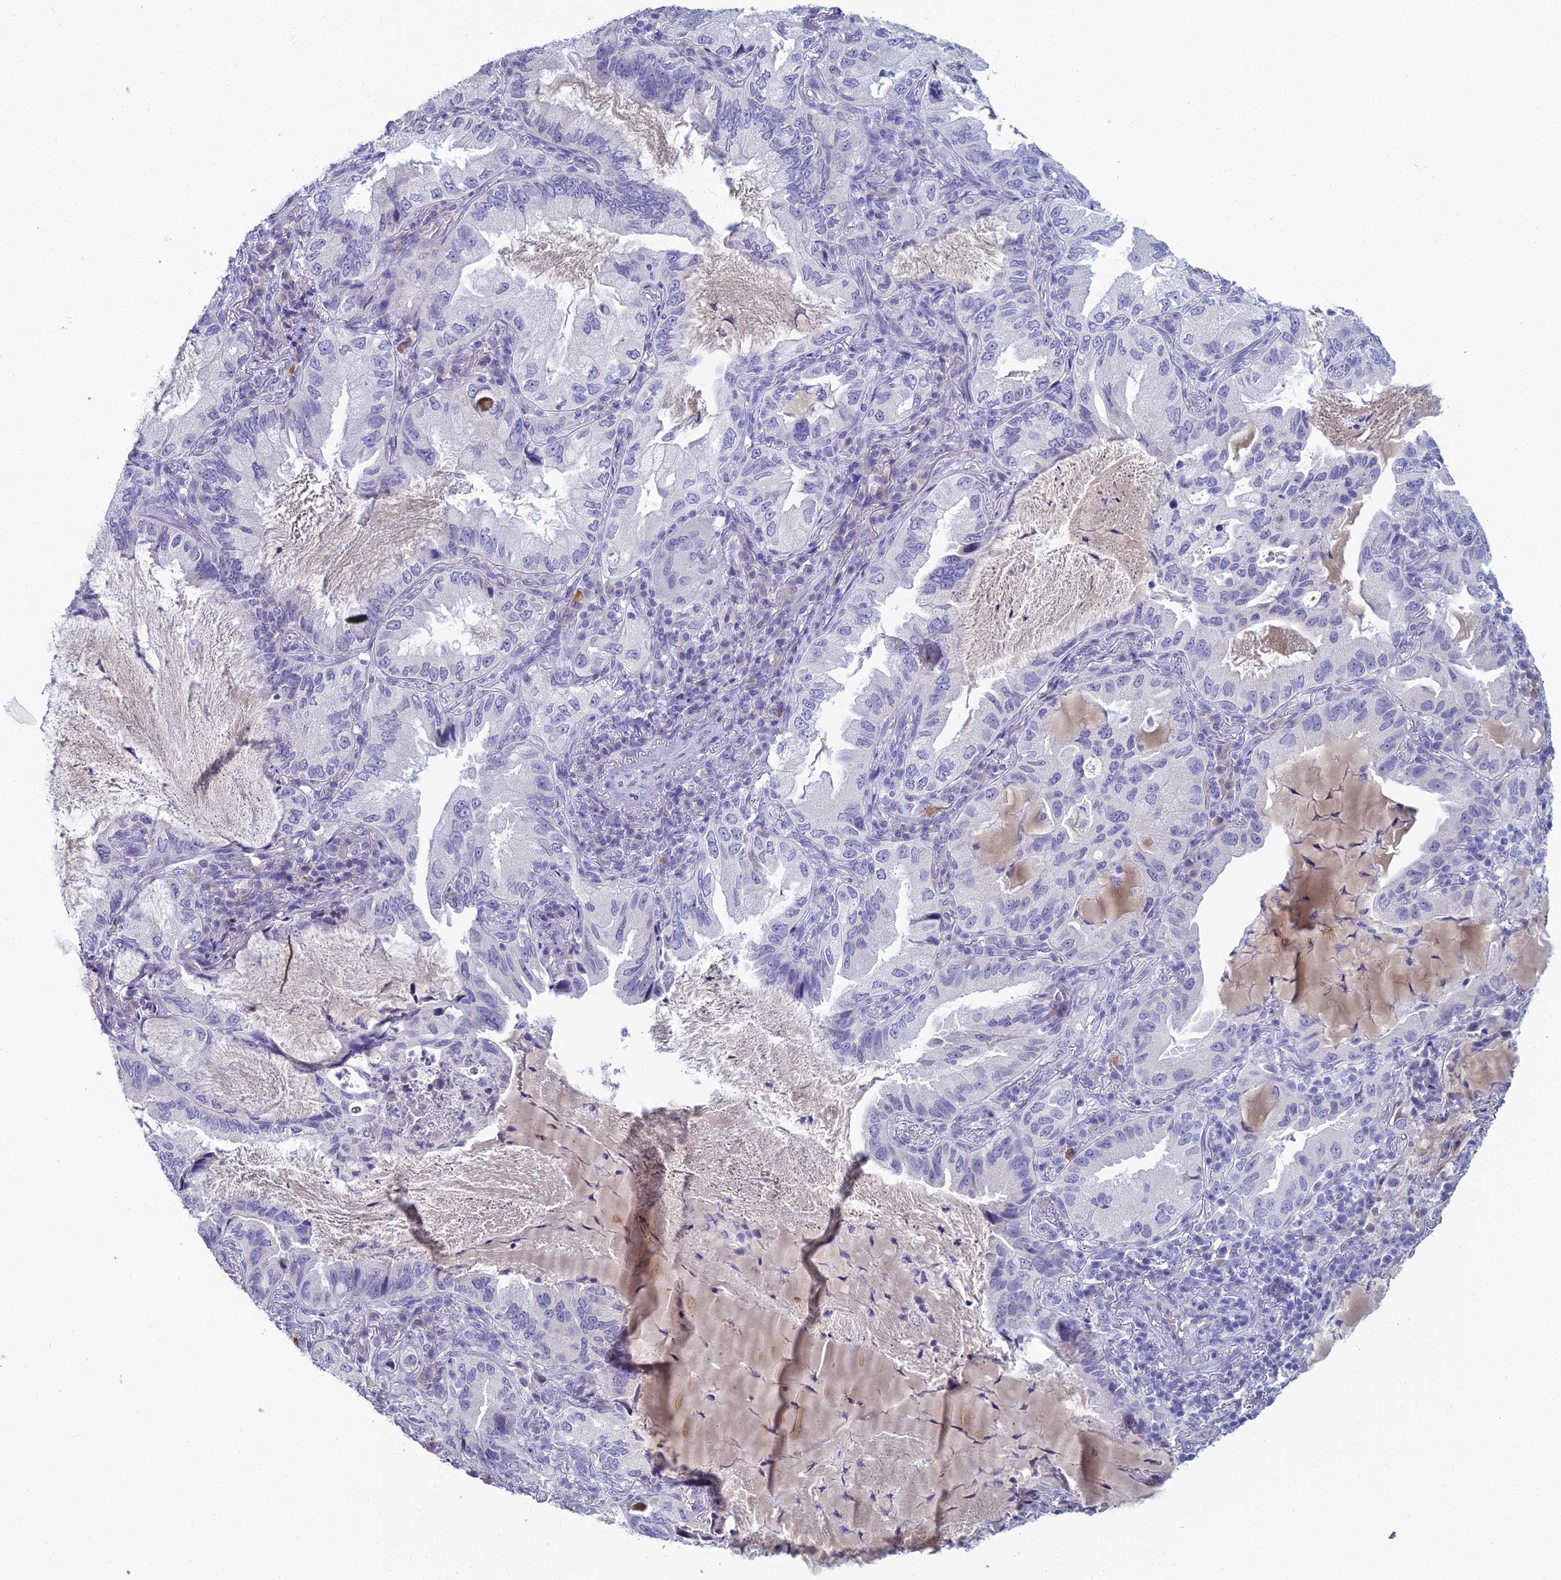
{"staining": {"intensity": "negative", "quantity": "none", "location": "none"}, "tissue": "lung cancer", "cell_type": "Tumor cells", "image_type": "cancer", "snomed": [{"axis": "morphology", "description": "Adenocarcinoma, NOS"}, {"axis": "topography", "description": "Lung"}], "caption": "Protein analysis of lung cancer exhibits no significant positivity in tumor cells.", "gene": "MUC13", "patient": {"sex": "female", "age": 69}}